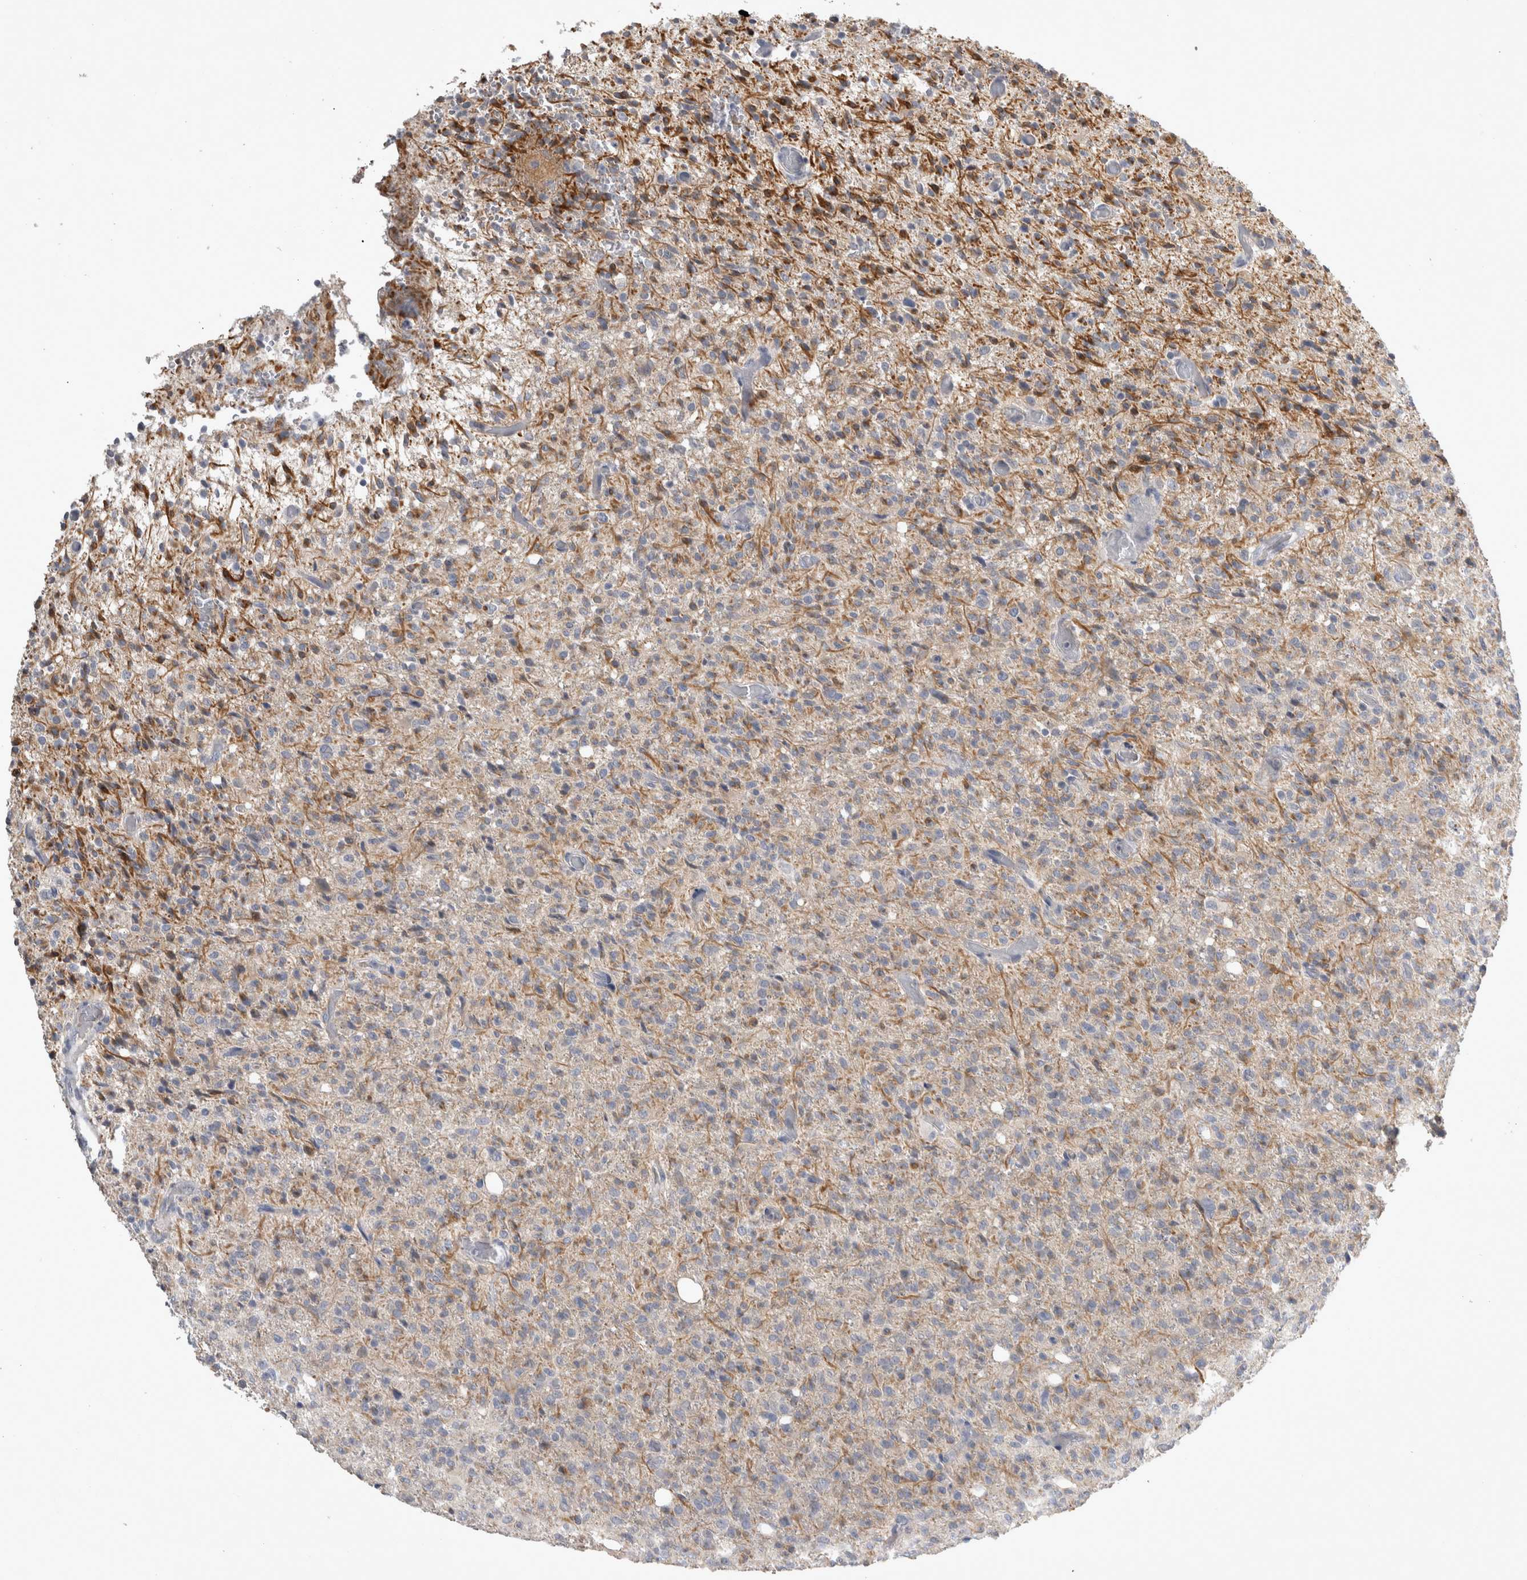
{"staining": {"intensity": "moderate", "quantity": "<25%", "location": "cytoplasmic/membranous"}, "tissue": "glioma", "cell_type": "Tumor cells", "image_type": "cancer", "snomed": [{"axis": "morphology", "description": "Glioma, malignant, High grade"}, {"axis": "topography", "description": "Brain"}], "caption": "Tumor cells demonstrate low levels of moderate cytoplasmic/membranous positivity in approximately <25% of cells in human glioma. (DAB IHC with brightfield microscopy, high magnification).", "gene": "SLC22A11", "patient": {"sex": "female", "age": 57}}